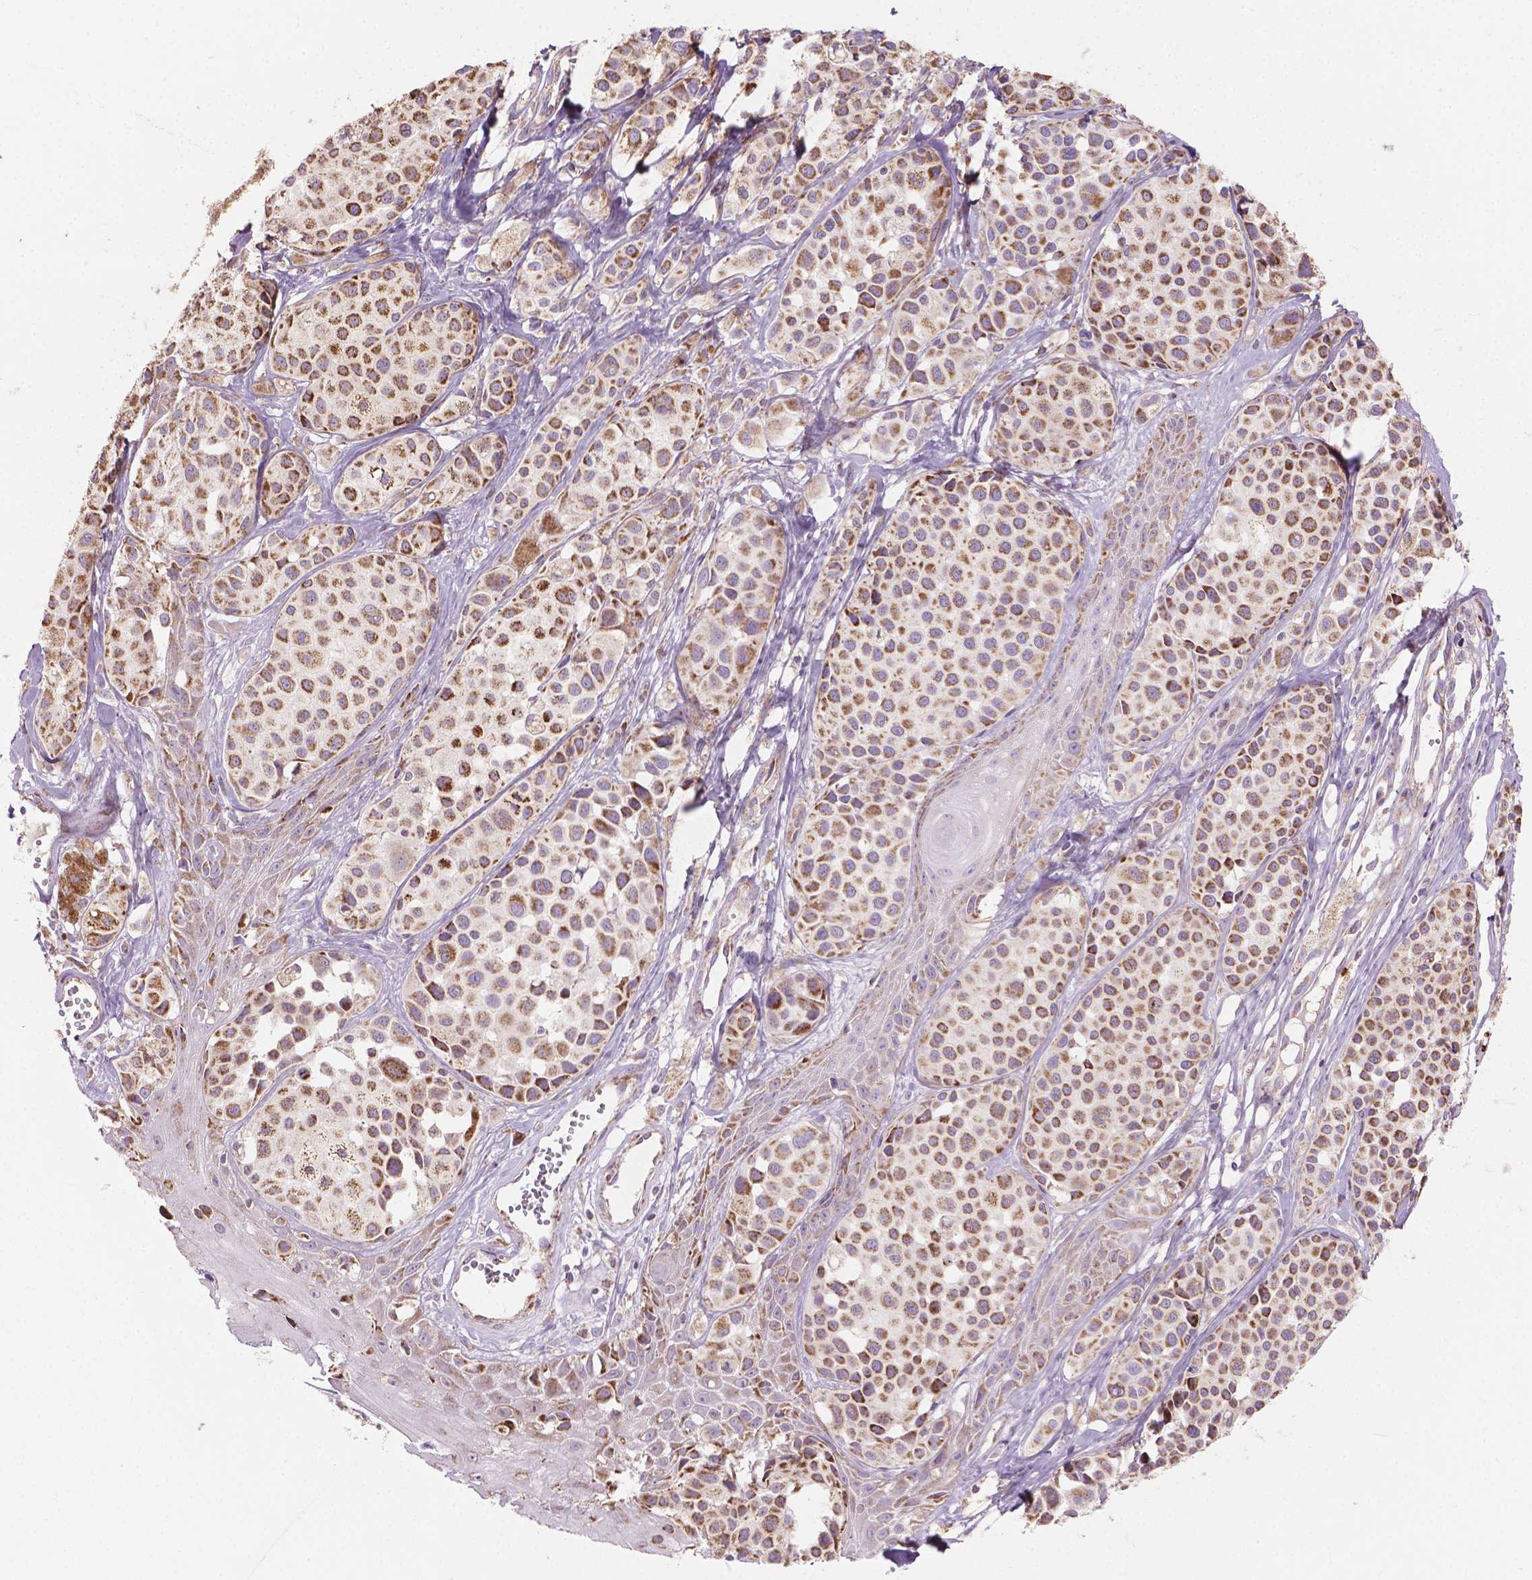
{"staining": {"intensity": "moderate", "quantity": ">75%", "location": "cytoplasmic/membranous"}, "tissue": "melanoma", "cell_type": "Tumor cells", "image_type": "cancer", "snomed": [{"axis": "morphology", "description": "Malignant melanoma, NOS"}, {"axis": "topography", "description": "Skin"}], "caption": "Melanoma stained with a brown dye exhibits moderate cytoplasmic/membranous positive positivity in approximately >75% of tumor cells.", "gene": "PIBF1", "patient": {"sex": "male", "age": 77}}